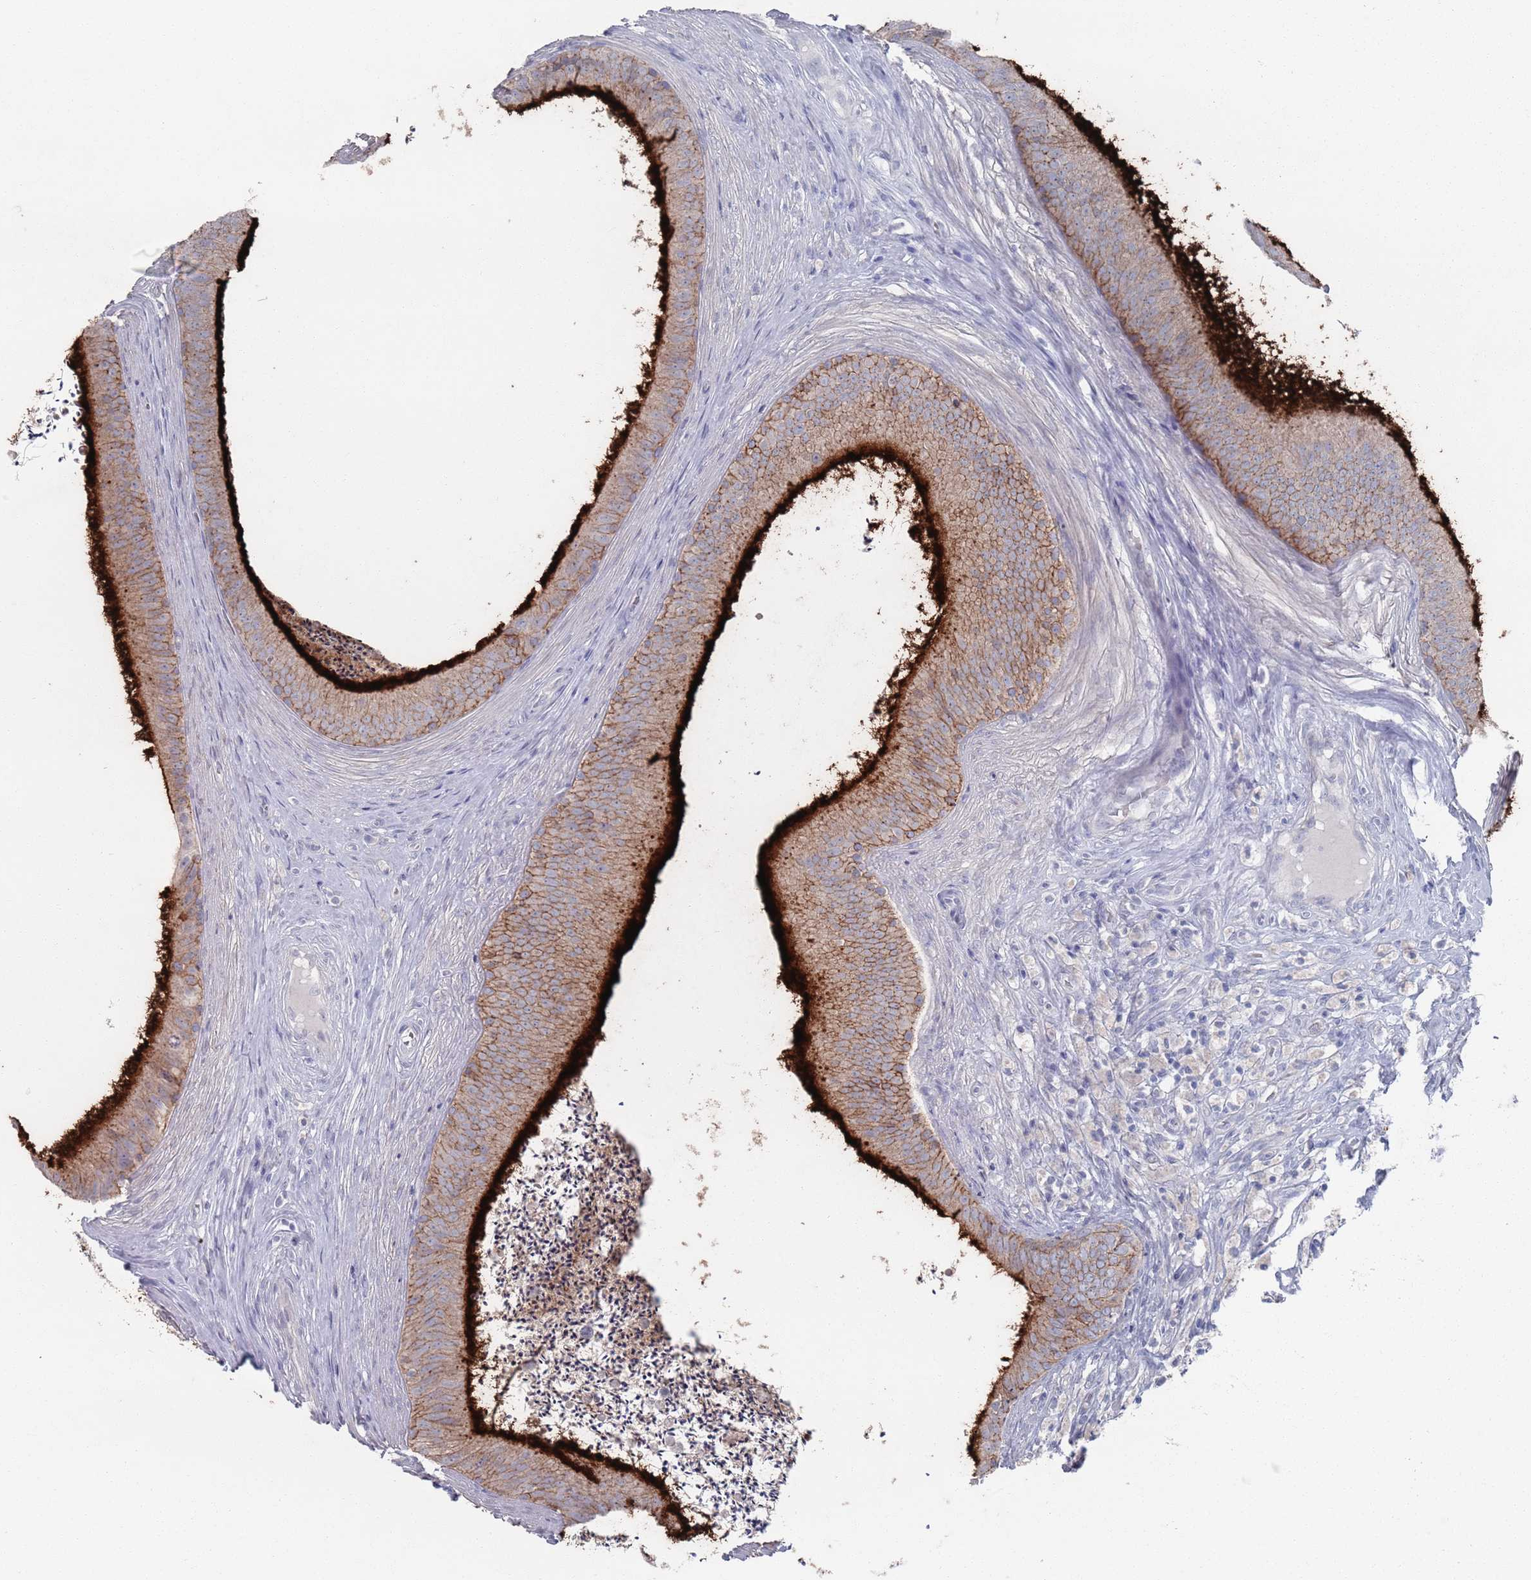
{"staining": {"intensity": "strong", "quantity": ">75%", "location": "cytoplasmic/membranous"}, "tissue": "epididymis", "cell_type": "Glandular cells", "image_type": "normal", "snomed": [{"axis": "morphology", "description": "Normal tissue, NOS"}, {"axis": "topography", "description": "Testis"}, {"axis": "topography", "description": "Epididymis"}], "caption": "Immunohistochemical staining of unremarkable epididymis reveals high levels of strong cytoplasmic/membranous expression in about >75% of glandular cells.", "gene": "PROM2", "patient": {"sex": "male", "age": 41}}